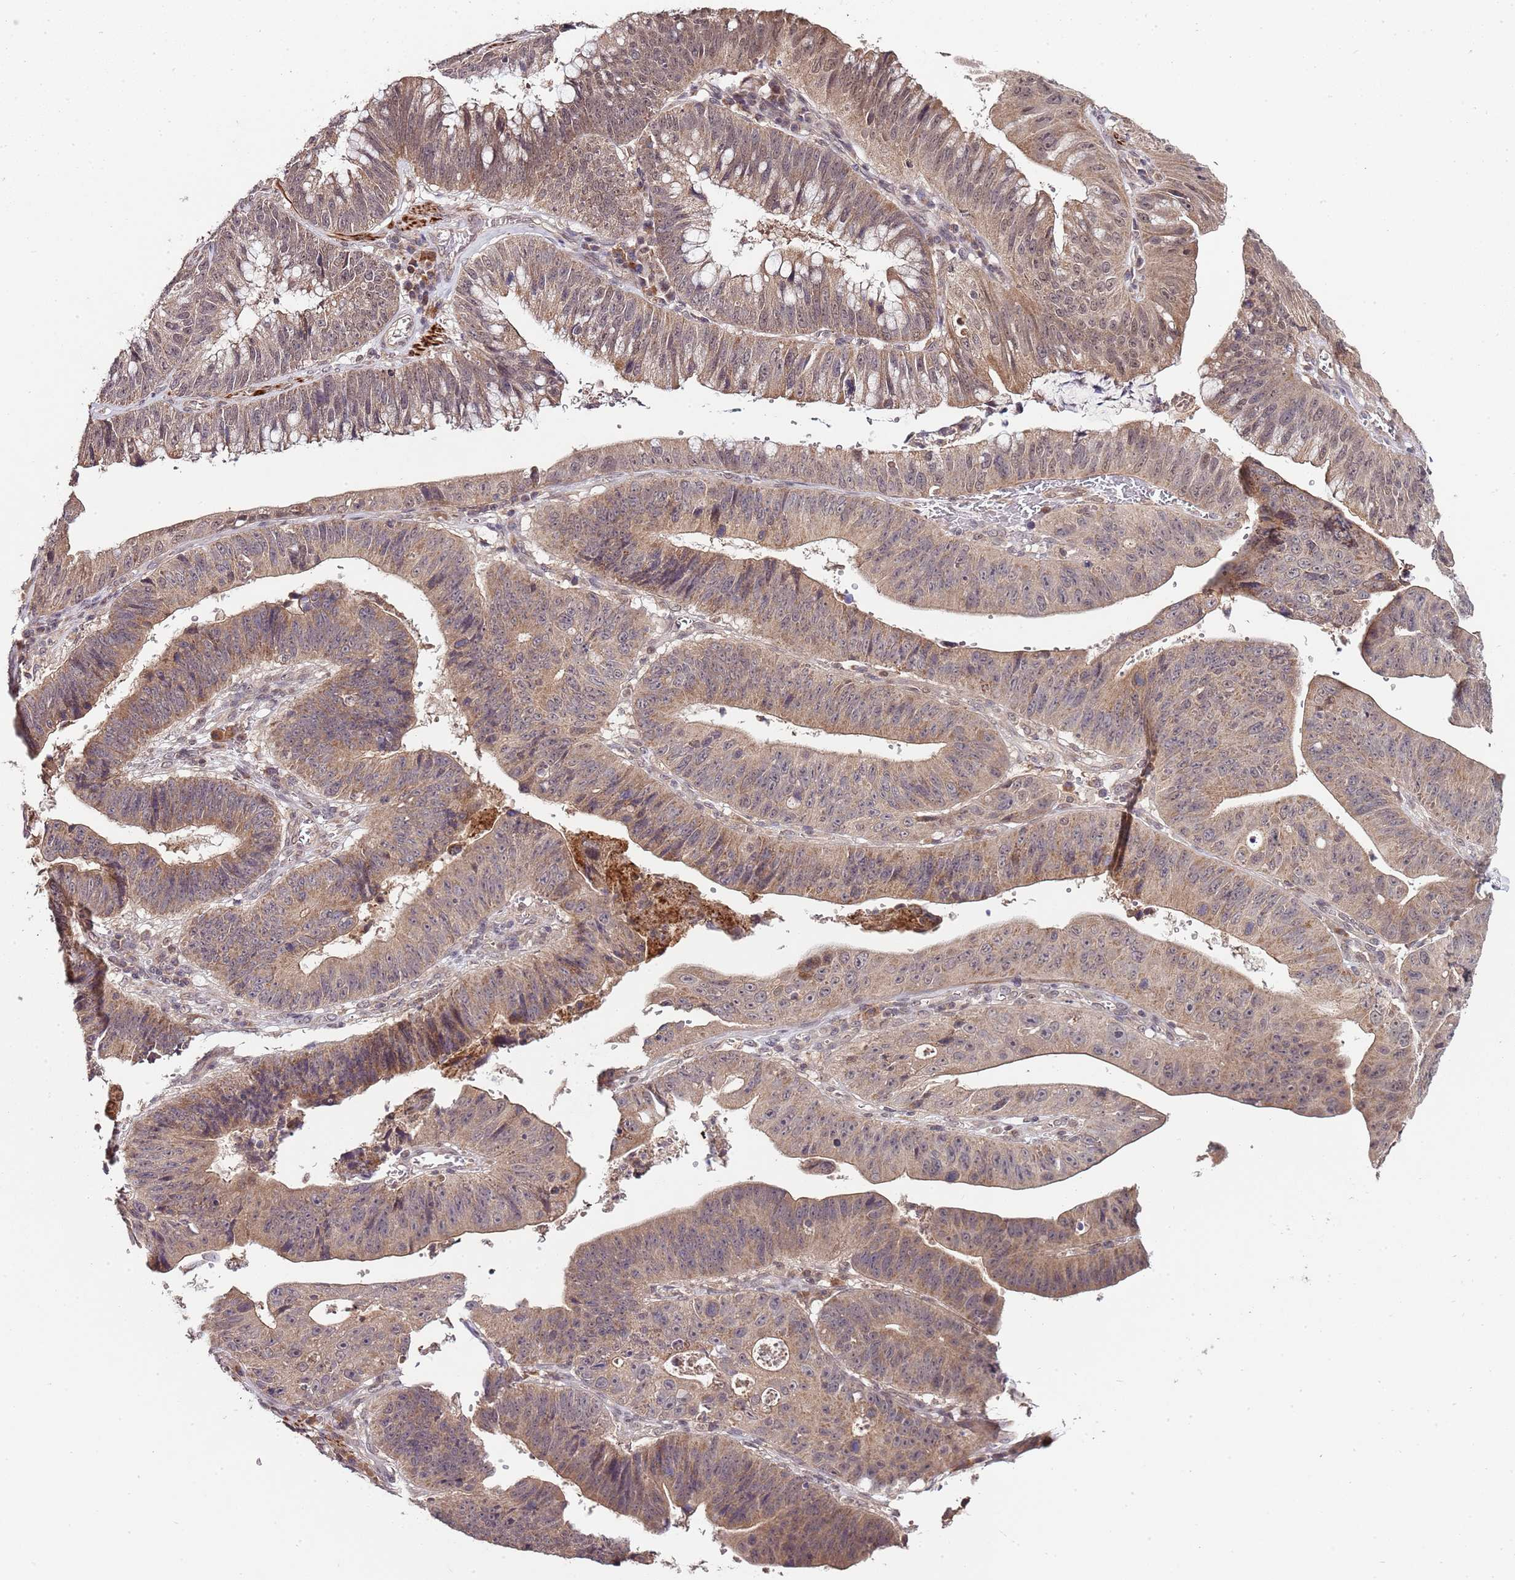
{"staining": {"intensity": "moderate", "quantity": ">75%", "location": "cytoplasmic/membranous,nuclear"}, "tissue": "stomach cancer", "cell_type": "Tumor cells", "image_type": "cancer", "snomed": [{"axis": "morphology", "description": "Adenocarcinoma, NOS"}, {"axis": "topography", "description": "Stomach"}], "caption": "Stomach adenocarcinoma stained with DAB (3,3'-diaminobenzidine) immunohistochemistry displays medium levels of moderate cytoplasmic/membranous and nuclear positivity in about >75% of tumor cells.", "gene": "LIN37", "patient": {"sex": "male", "age": 59}}